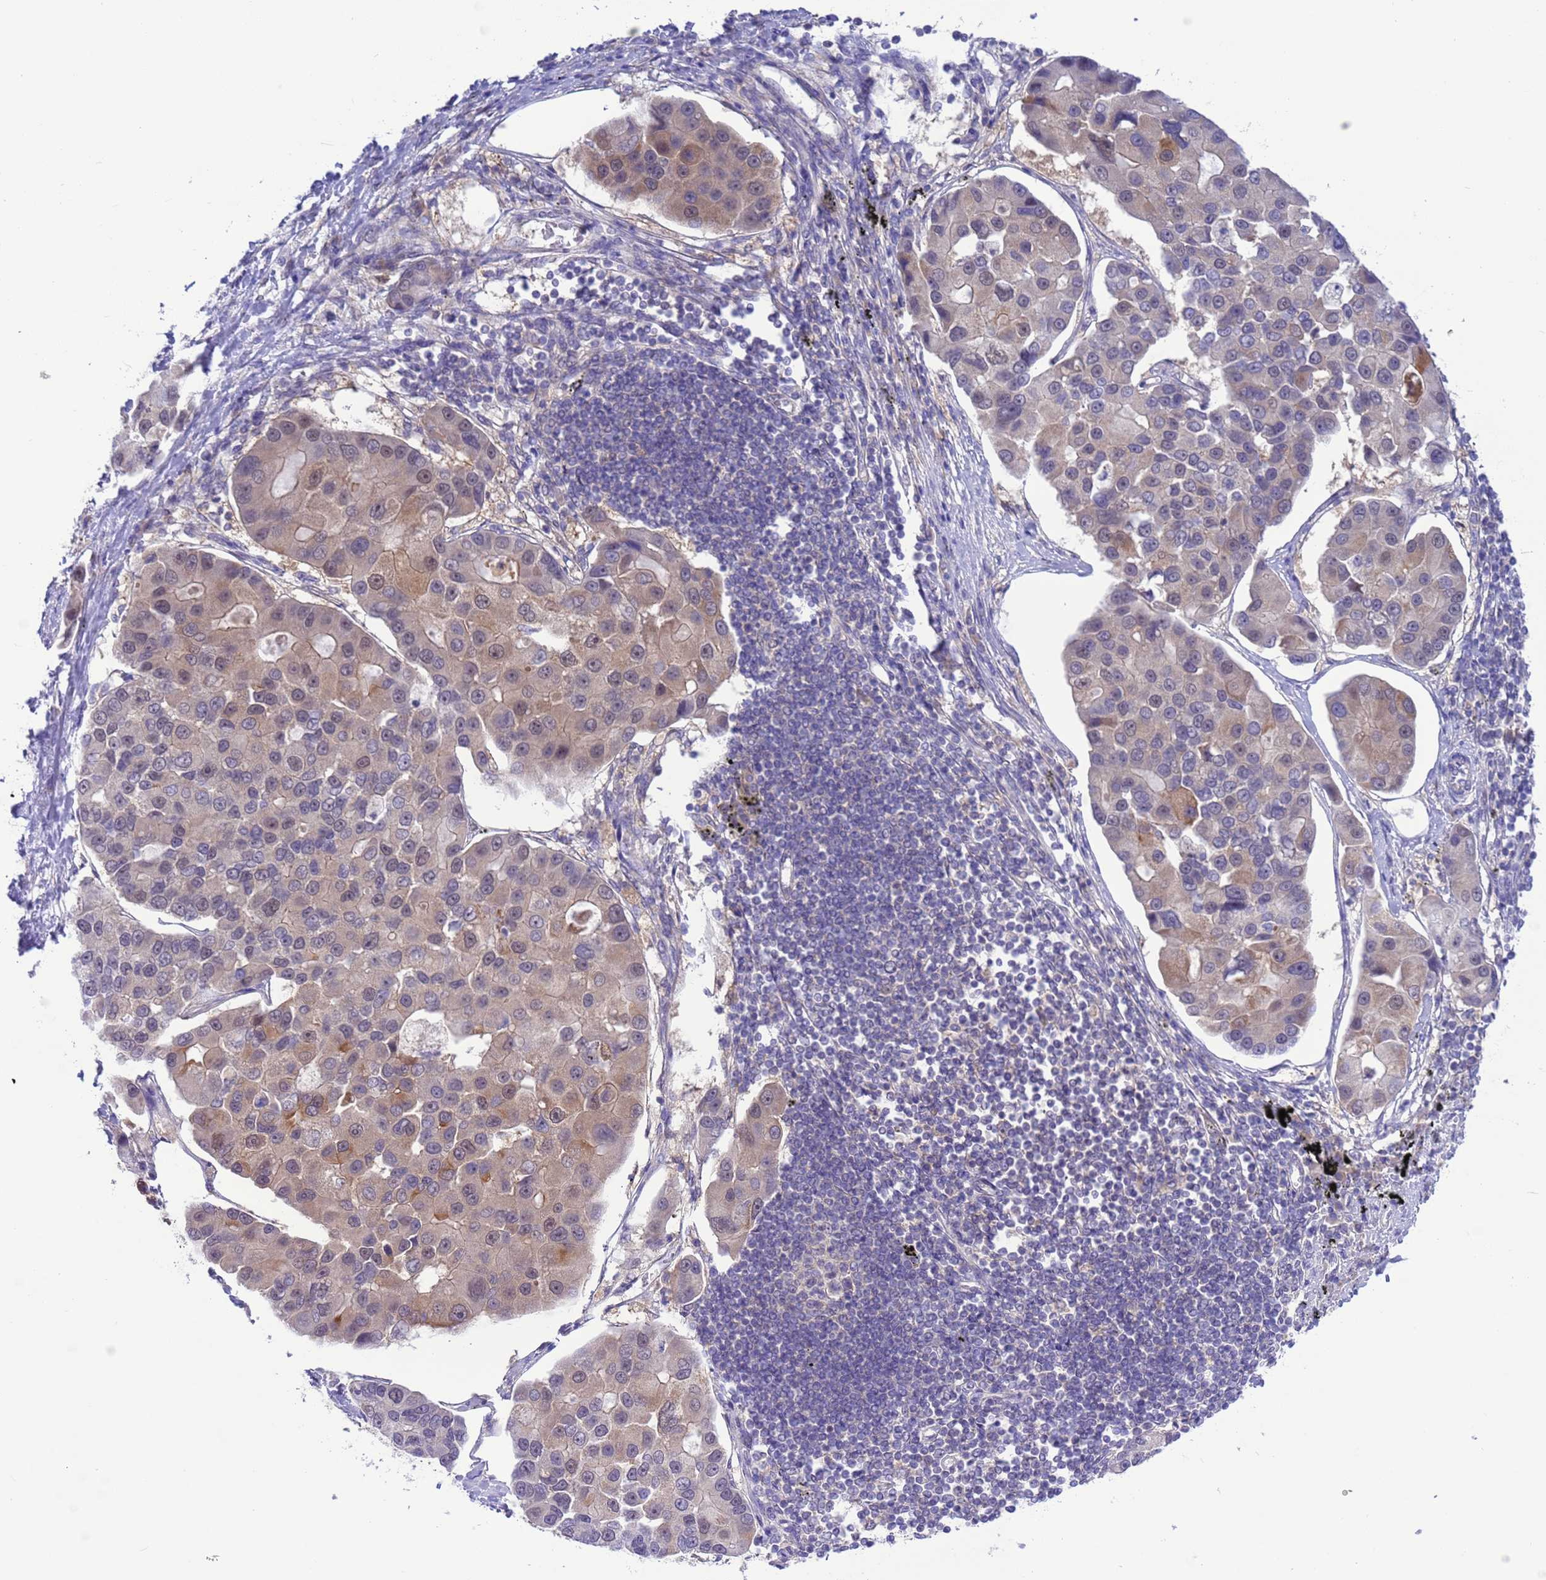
{"staining": {"intensity": "weak", "quantity": "25%-75%", "location": "cytoplasmic/membranous,nuclear"}, "tissue": "lung cancer", "cell_type": "Tumor cells", "image_type": "cancer", "snomed": [{"axis": "morphology", "description": "Adenocarcinoma, NOS"}, {"axis": "topography", "description": "Lung"}], "caption": "The micrograph shows a brown stain indicating the presence of a protein in the cytoplasmic/membranous and nuclear of tumor cells in lung adenocarcinoma. (DAB = brown stain, brightfield microscopy at high magnification).", "gene": "ZNF461", "patient": {"sex": "female", "age": 54}}